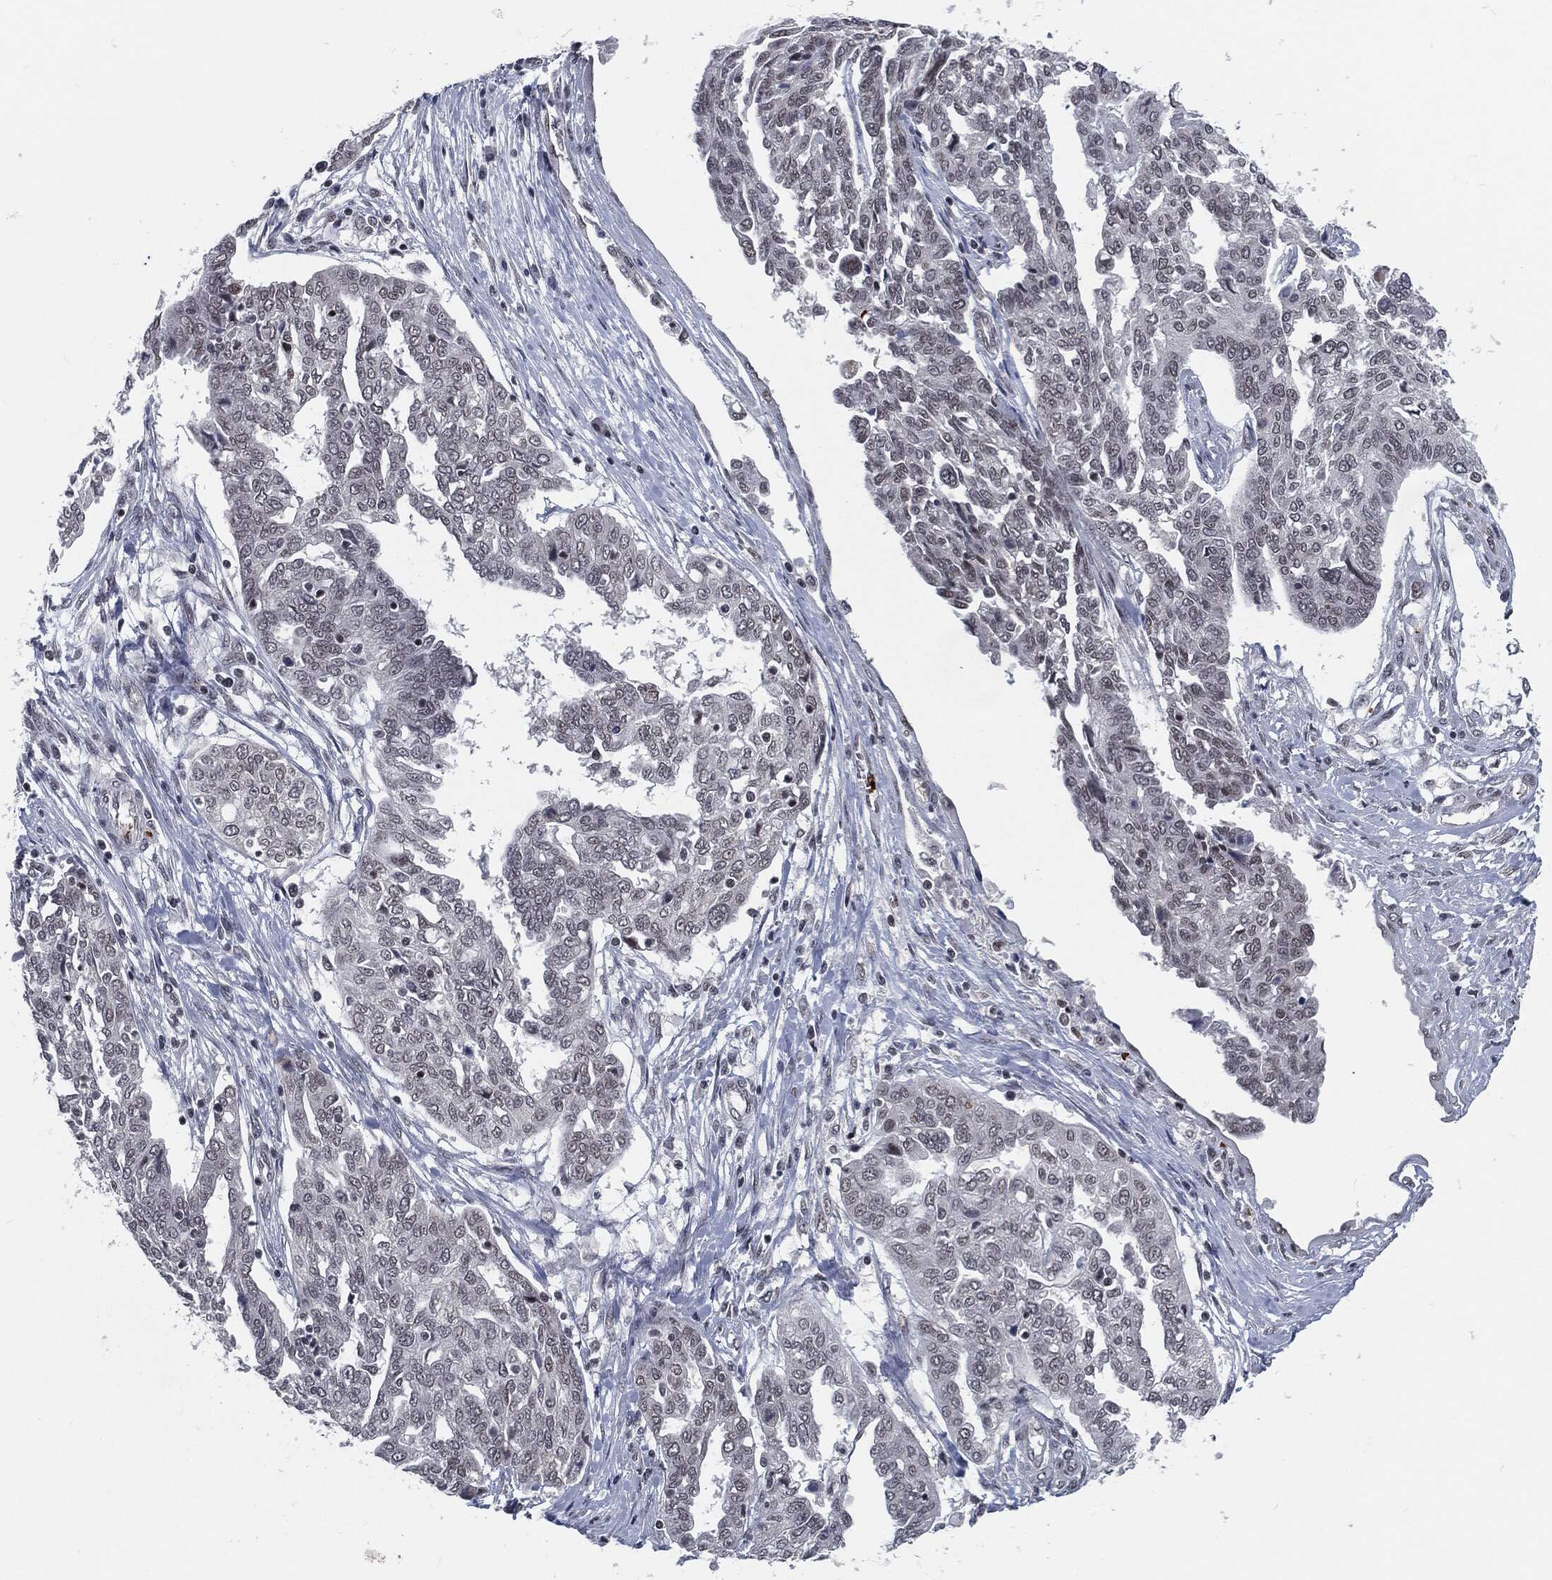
{"staining": {"intensity": "negative", "quantity": "none", "location": "none"}, "tissue": "ovarian cancer", "cell_type": "Tumor cells", "image_type": "cancer", "snomed": [{"axis": "morphology", "description": "Cystadenocarcinoma, serous, NOS"}, {"axis": "topography", "description": "Ovary"}], "caption": "There is no significant positivity in tumor cells of serous cystadenocarcinoma (ovarian). (Brightfield microscopy of DAB immunohistochemistry (IHC) at high magnification).", "gene": "ANXA1", "patient": {"sex": "female", "age": 67}}